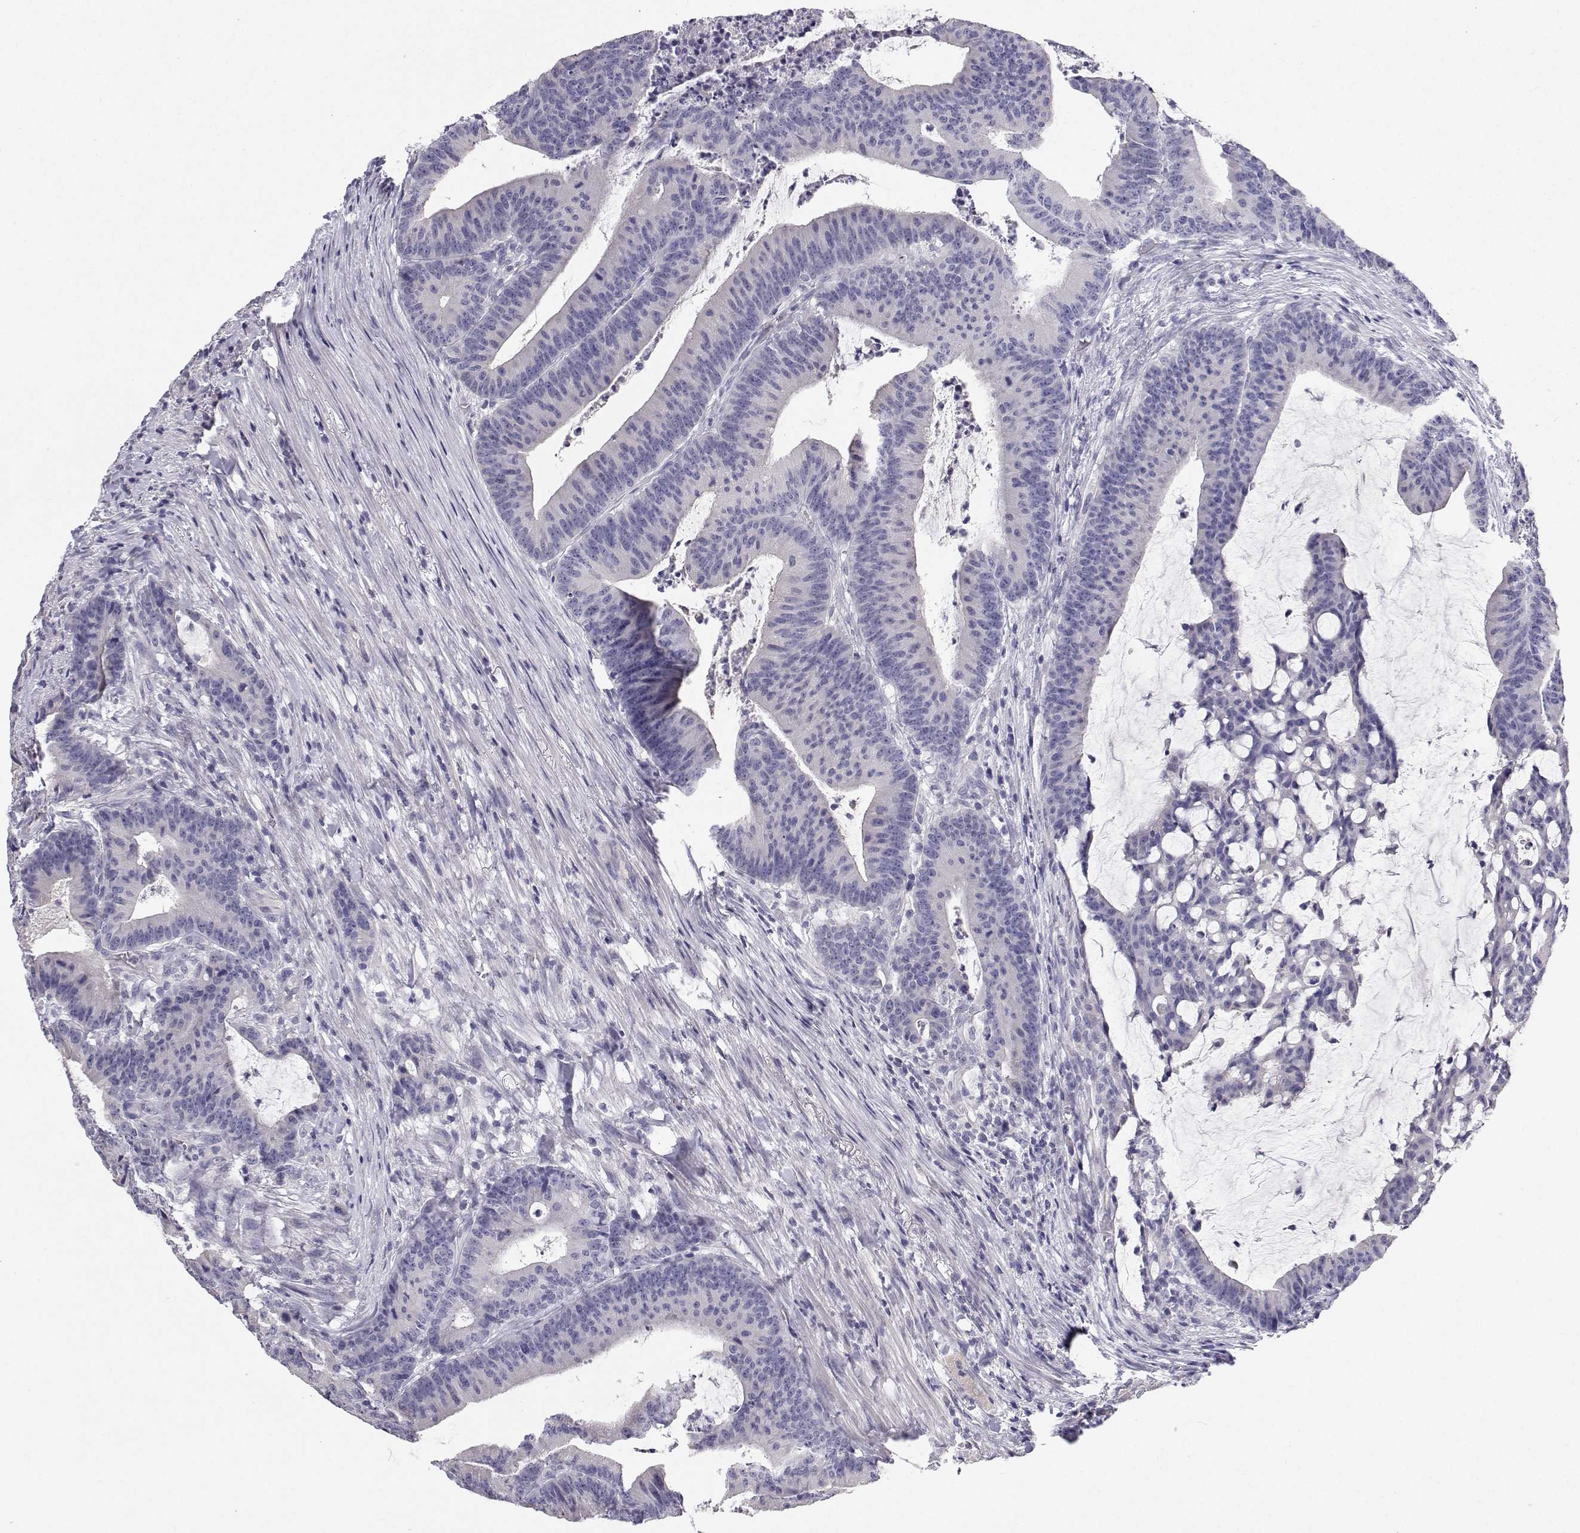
{"staining": {"intensity": "negative", "quantity": "none", "location": "none"}, "tissue": "colorectal cancer", "cell_type": "Tumor cells", "image_type": "cancer", "snomed": [{"axis": "morphology", "description": "Adenocarcinoma, NOS"}, {"axis": "topography", "description": "Colon"}], "caption": "Immunohistochemistry photomicrograph of neoplastic tissue: human colorectal cancer stained with DAB shows no significant protein positivity in tumor cells.", "gene": "ANKRD65", "patient": {"sex": "female", "age": 78}}